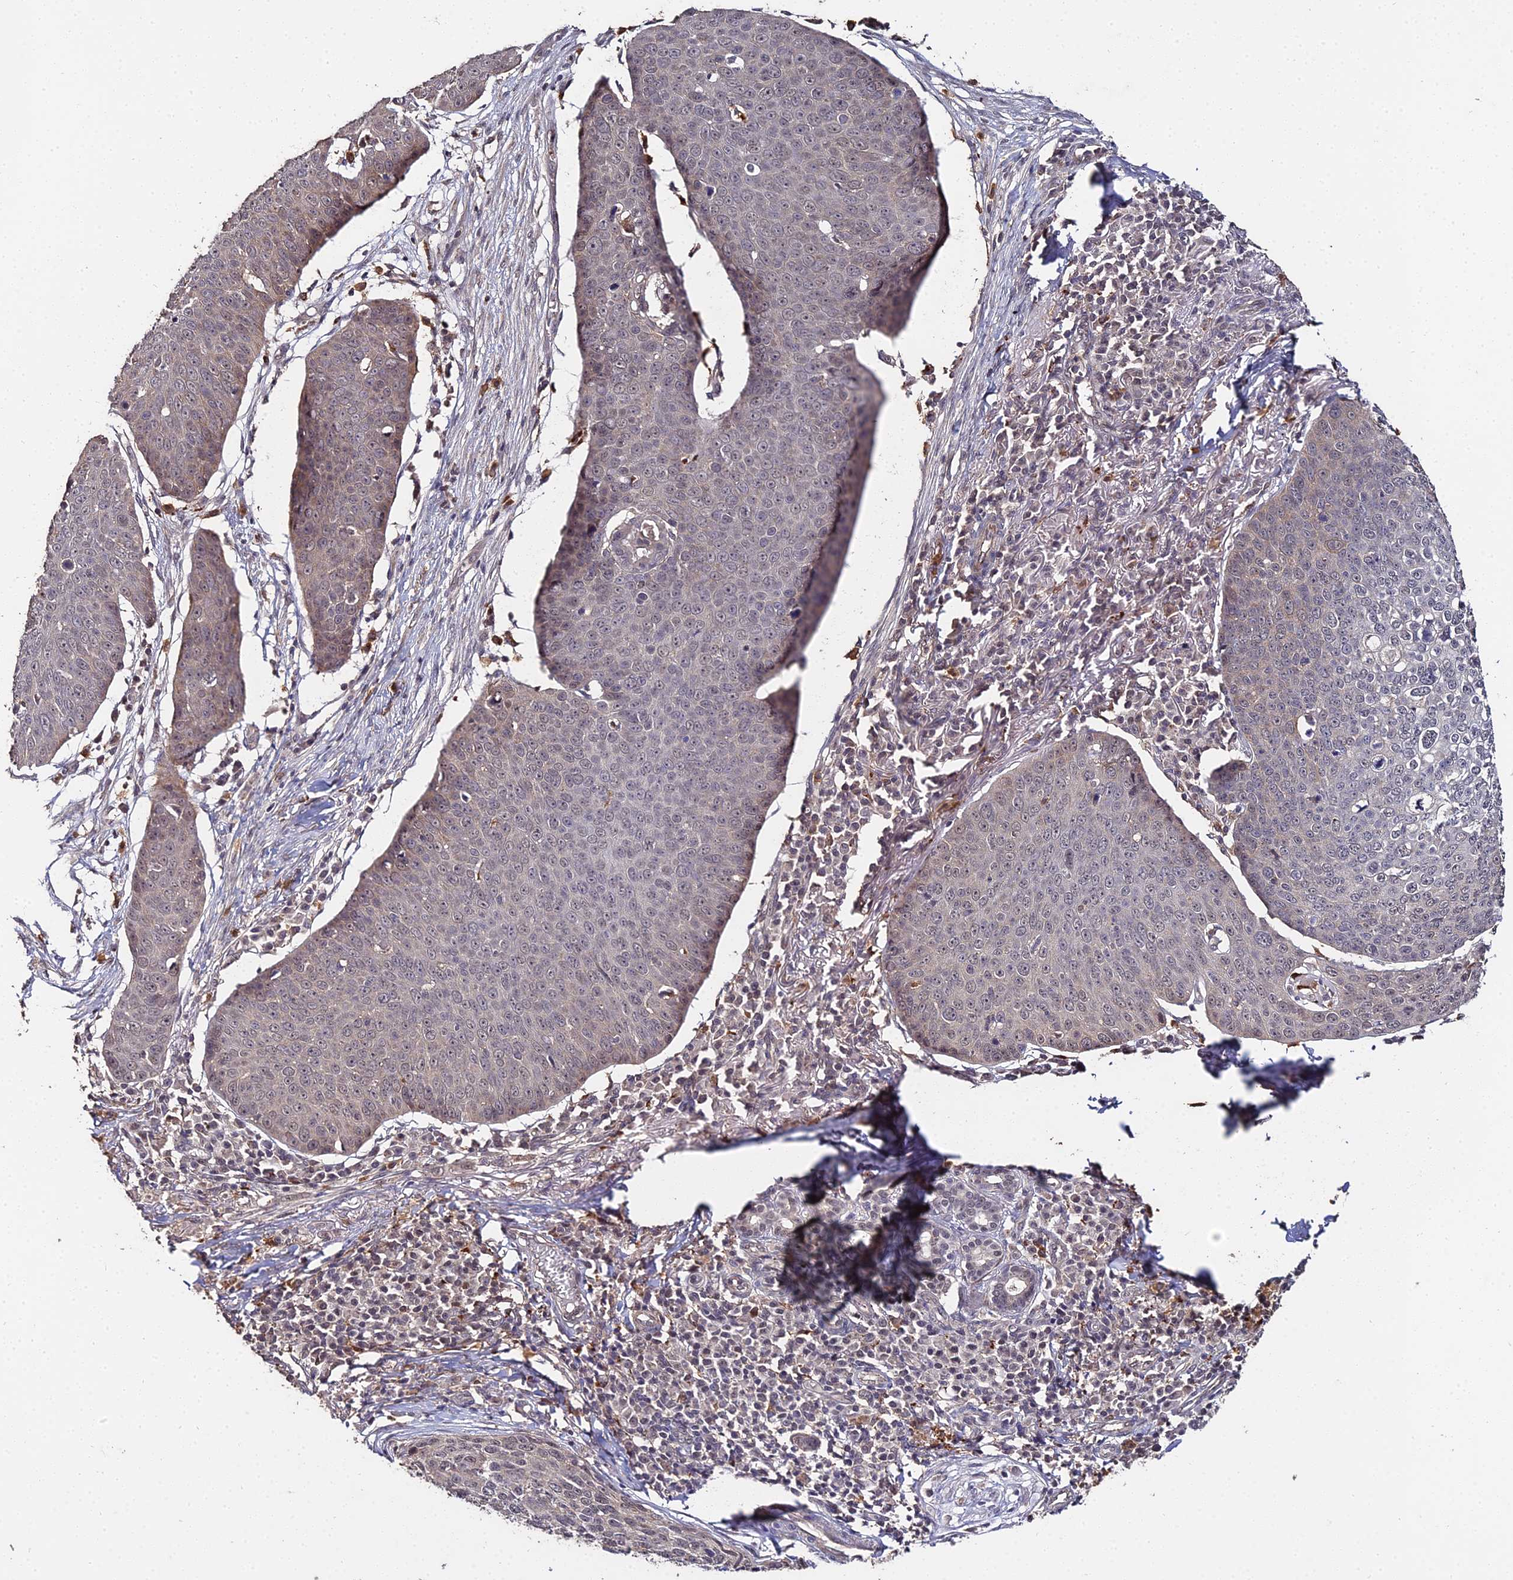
{"staining": {"intensity": "negative", "quantity": "none", "location": "none"}, "tissue": "skin cancer", "cell_type": "Tumor cells", "image_type": "cancer", "snomed": [{"axis": "morphology", "description": "Squamous cell carcinoma, NOS"}, {"axis": "topography", "description": "Skin"}], "caption": "The image displays no staining of tumor cells in skin cancer (squamous cell carcinoma).", "gene": "LSM5", "patient": {"sex": "male", "age": 71}}